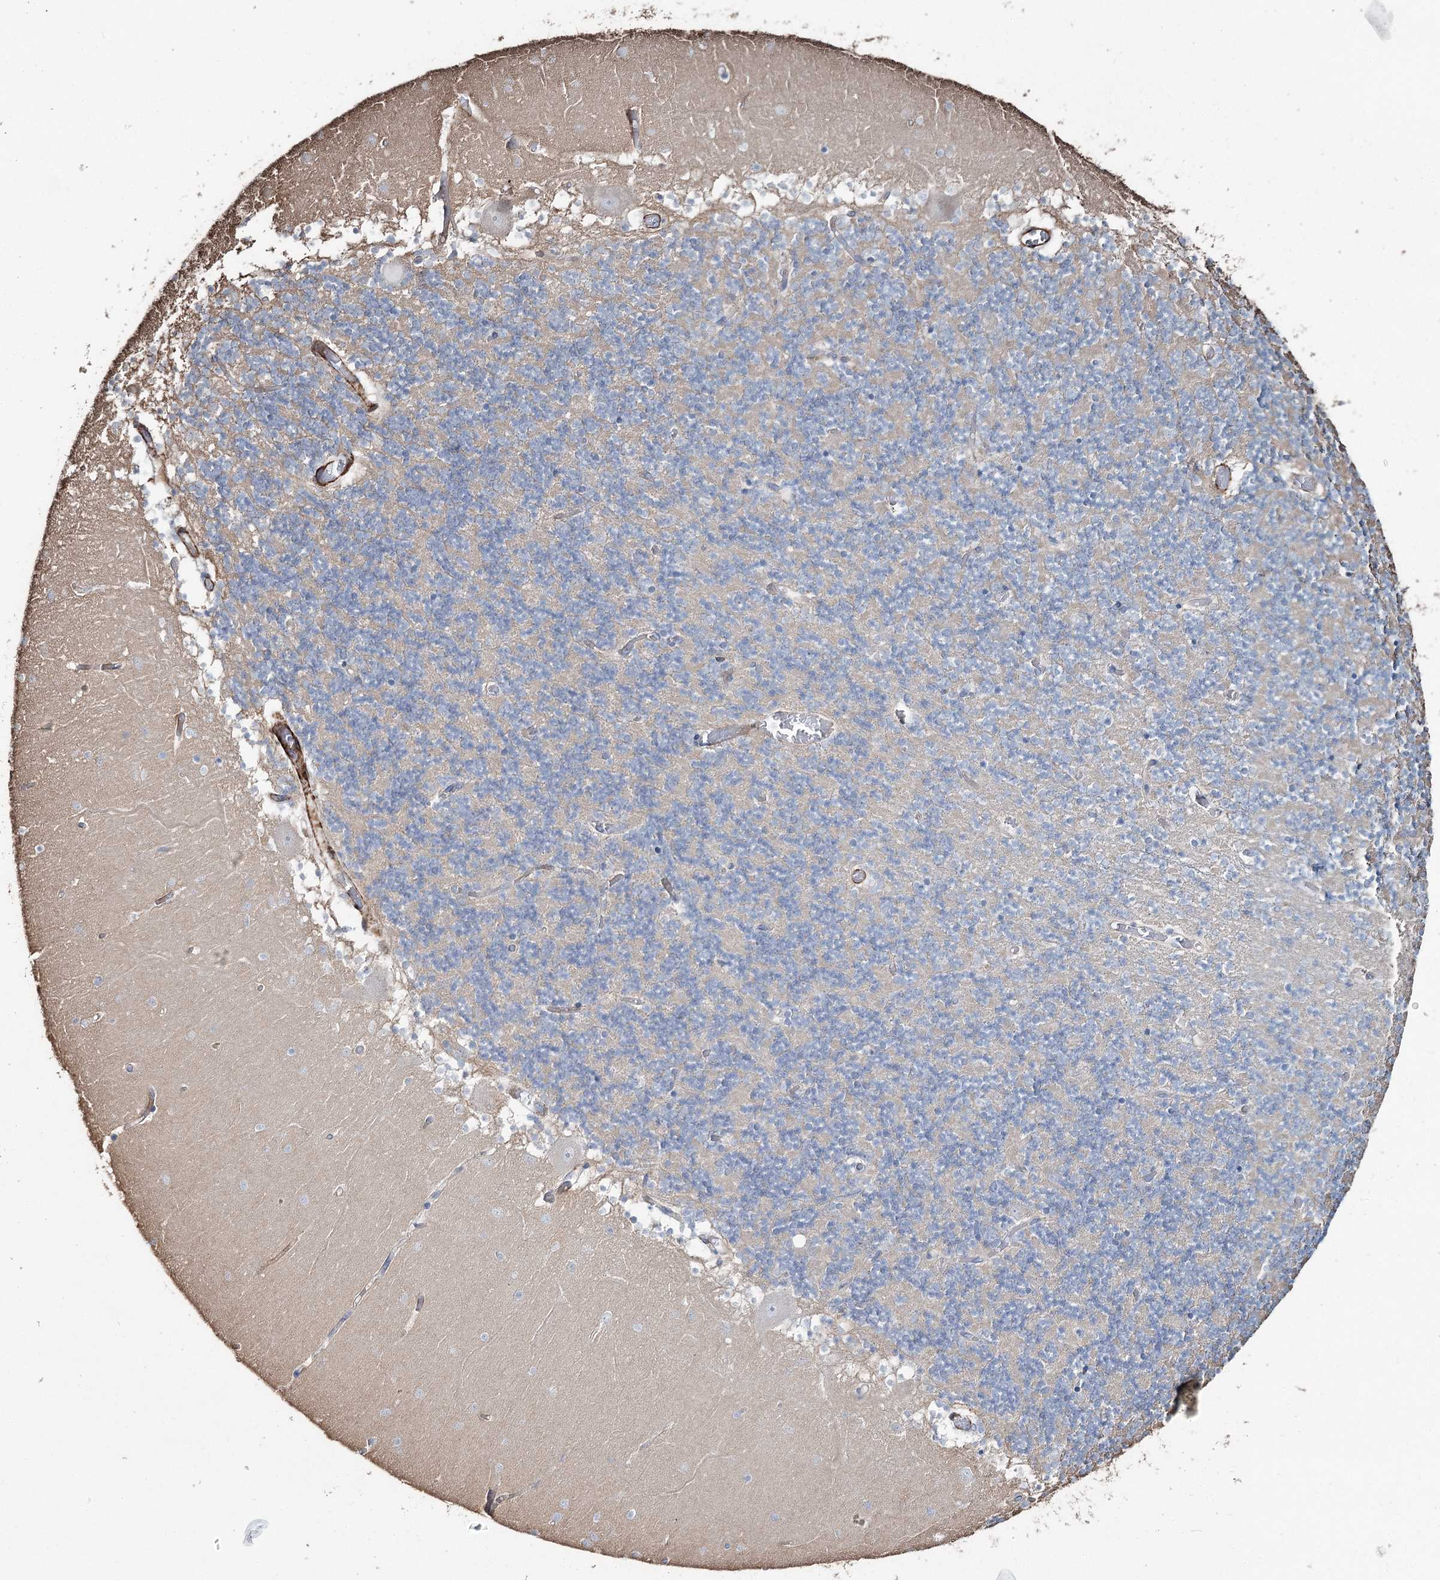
{"staining": {"intensity": "negative", "quantity": "none", "location": "none"}, "tissue": "cerebellum", "cell_type": "Cells in granular layer", "image_type": "normal", "snomed": [{"axis": "morphology", "description": "Normal tissue, NOS"}, {"axis": "topography", "description": "Cerebellum"}], "caption": "The photomicrograph reveals no staining of cells in granular layer in normal cerebellum.", "gene": "SUMF1", "patient": {"sex": "female", "age": 28}}